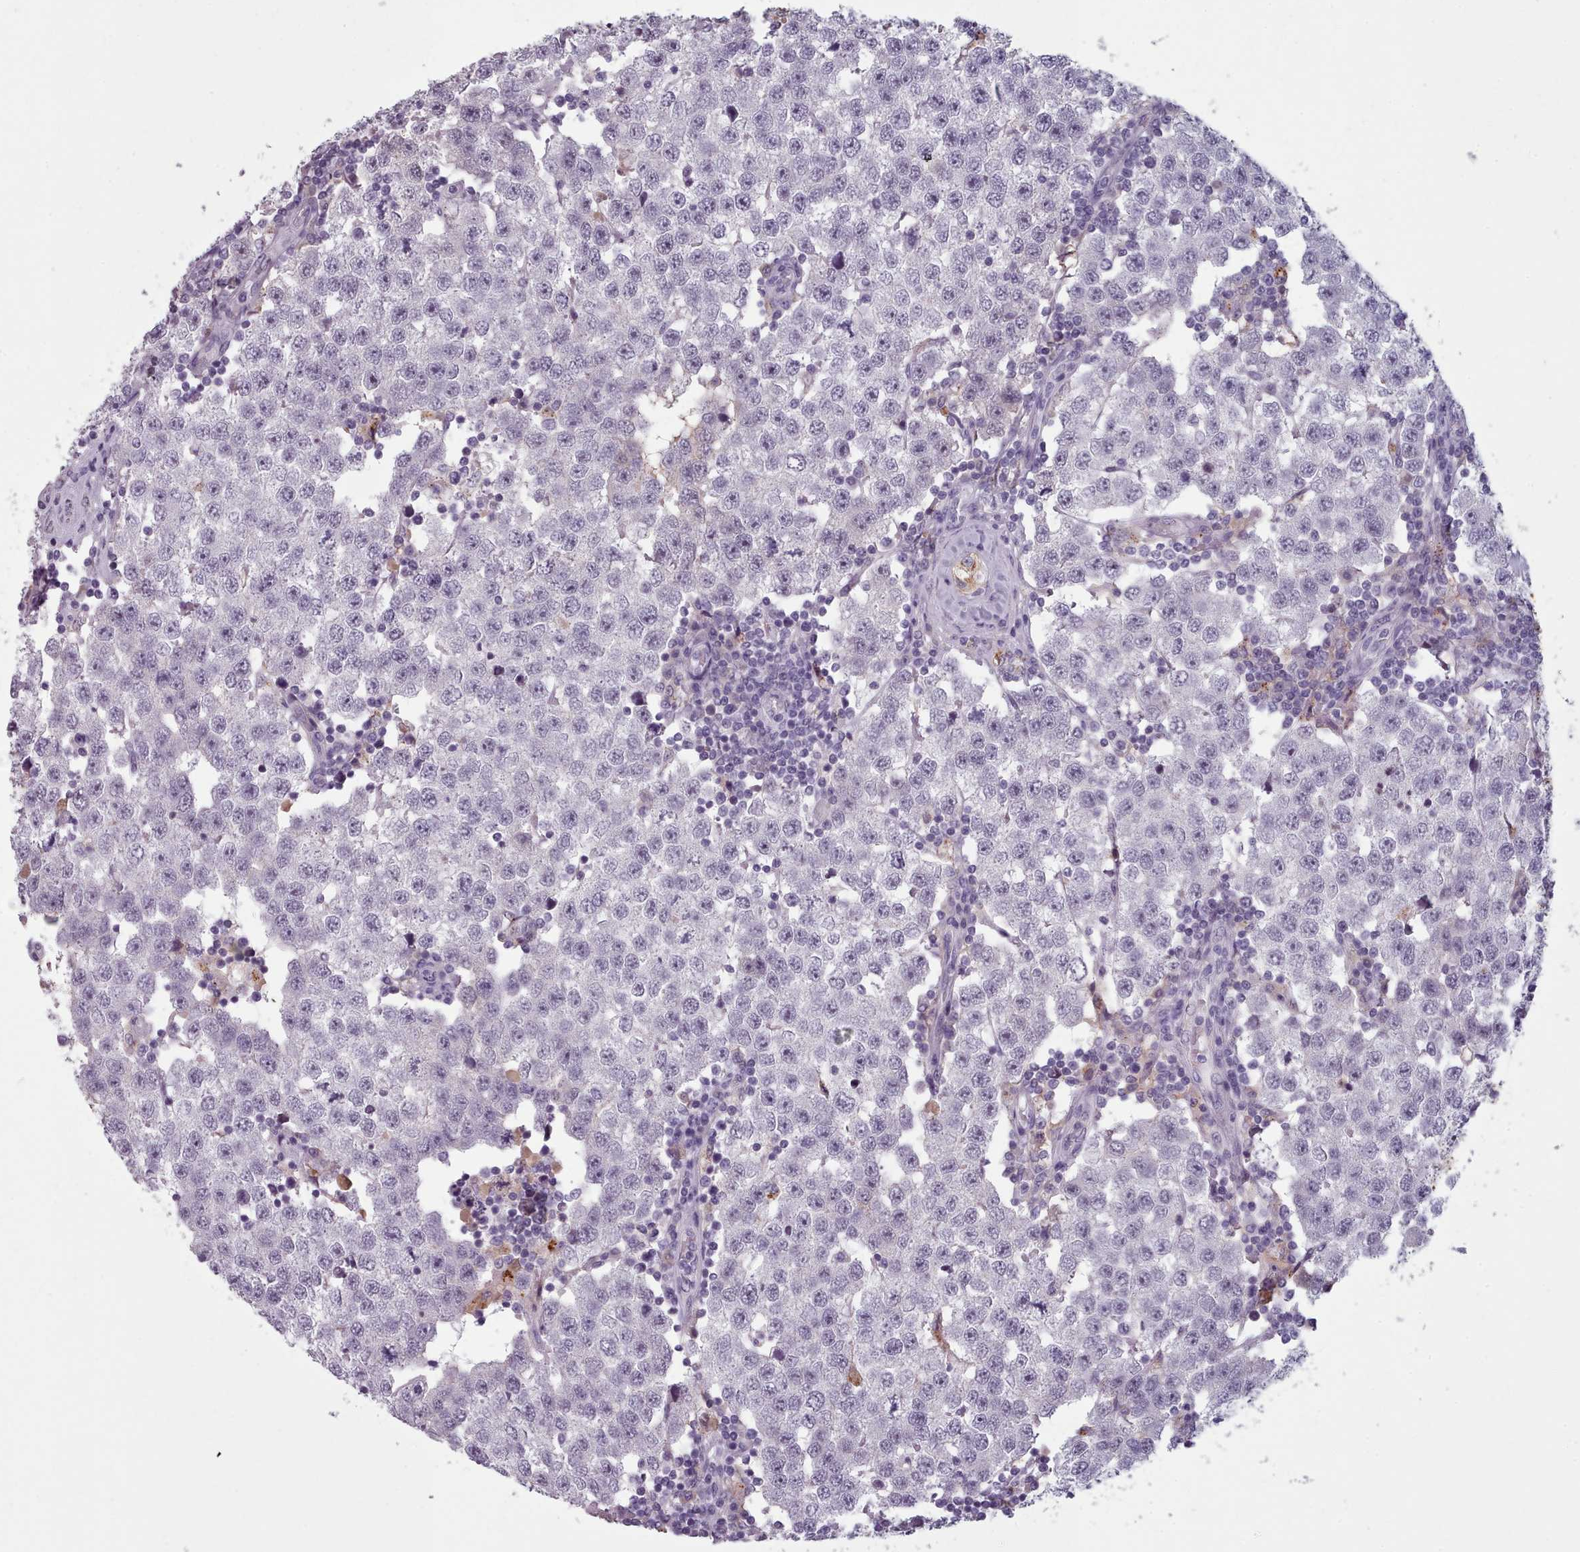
{"staining": {"intensity": "negative", "quantity": "none", "location": "none"}, "tissue": "testis cancer", "cell_type": "Tumor cells", "image_type": "cancer", "snomed": [{"axis": "morphology", "description": "Seminoma, NOS"}, {"axis": "topography", "description": "Testis"}], "caption": "Testis seminoma was stained to show a protein in brown. There is no significant positivity in tumor cells. Nuclei are stained in blue.", "gene": "PBX4", "patient": {"sex": "male", "age": 34}}